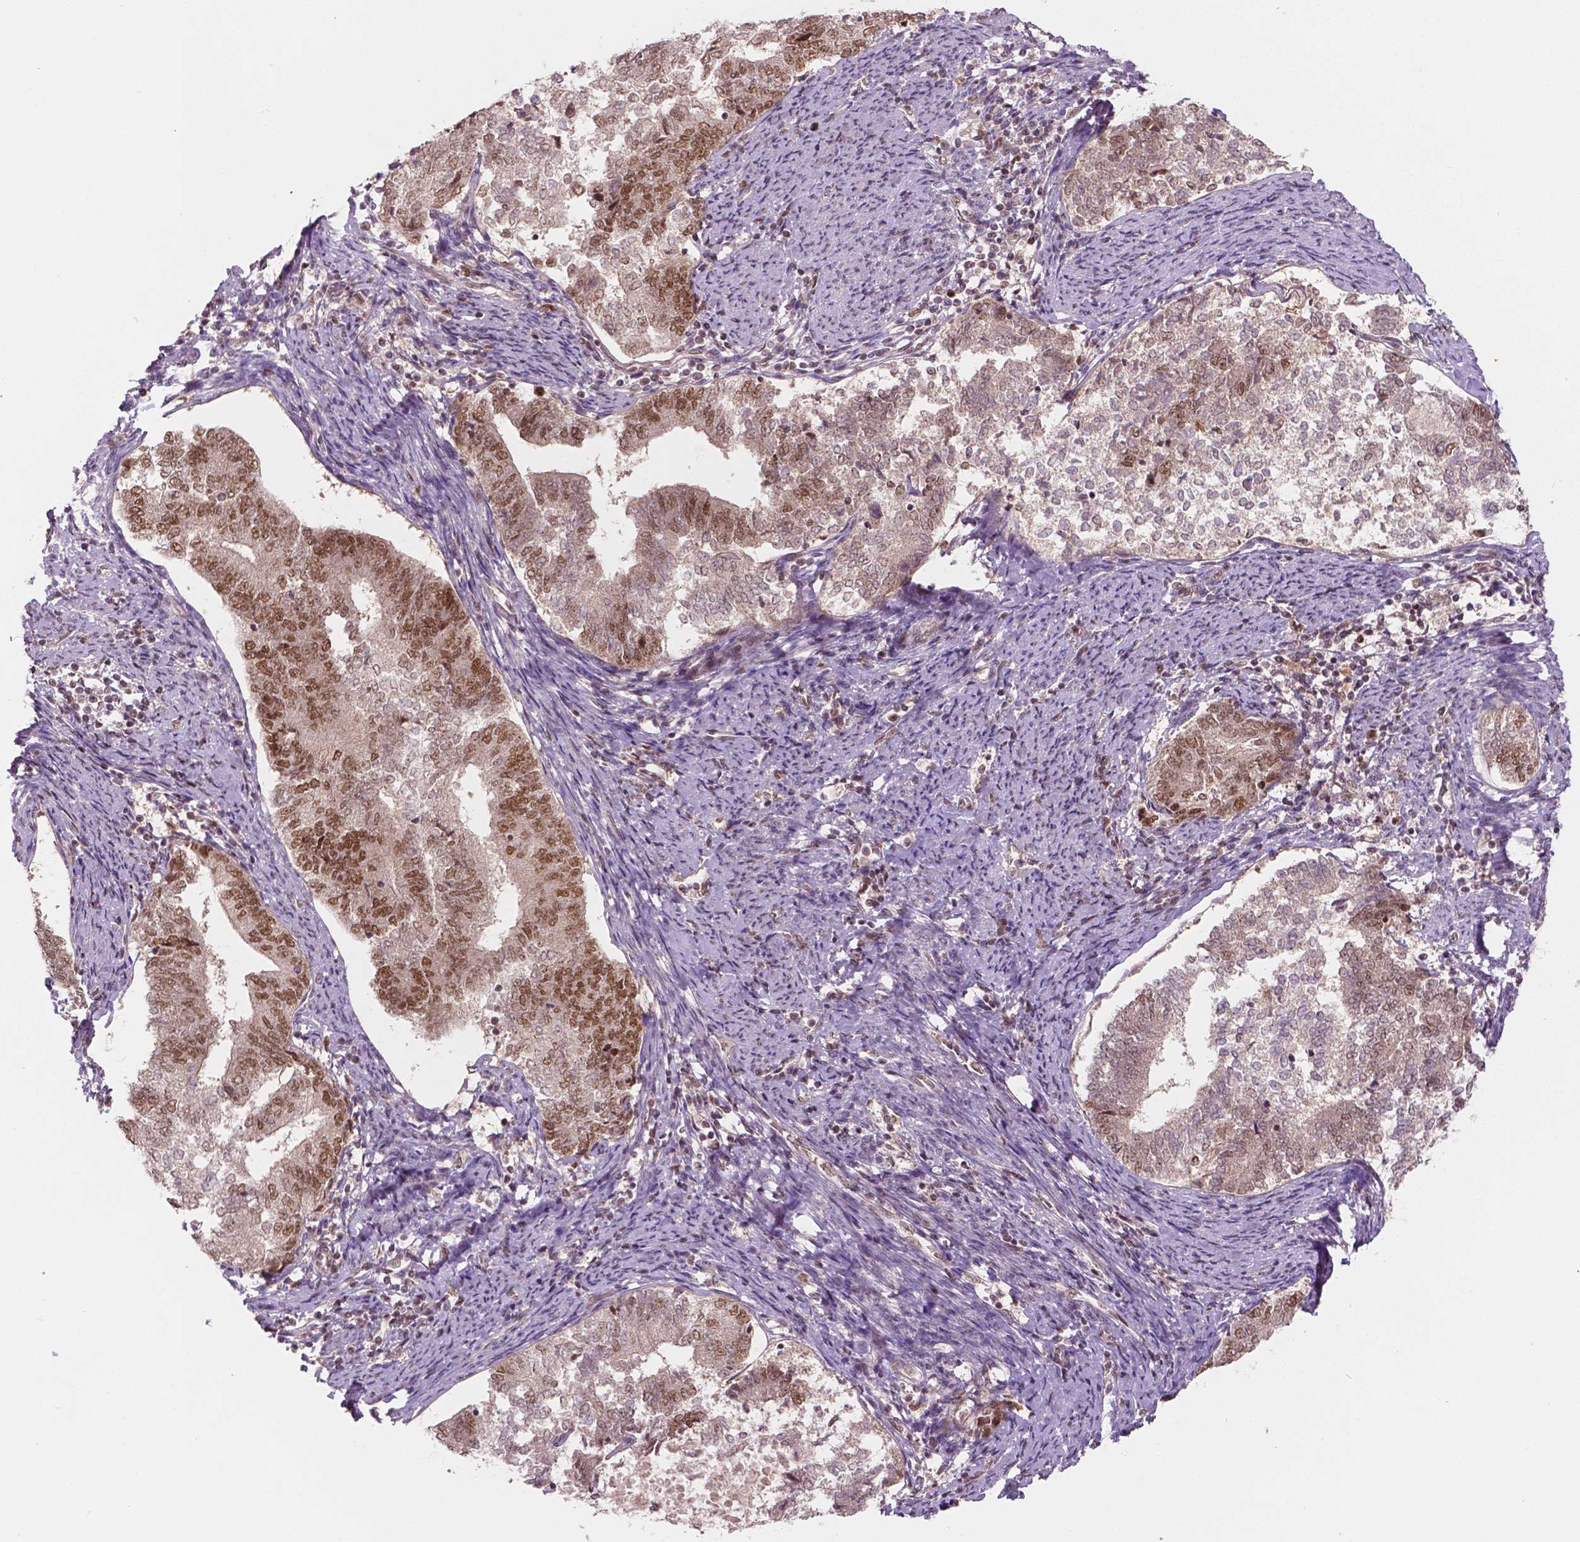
{"staining": {"intensity": "moderate", "quantity": "25%-75%", "location": "nuclear"}, "tissue": "endometrial cancer", "cell_type": "Tumor cells", "image_type": "cancer", "snomed": [{"axis": "morphology", "description": "Adenocarcinoma, NOS"}, {"axis": "topography", "description": "Endometrium"}], "caption": "An image showing moderate nuclear staining in approximately 25%-75% of tumor cells in endometrial cancer, as visualized by brown immunohistochemical staining.", "gene": "NSD2", "patient": {"sex": "female", "age": 65}}